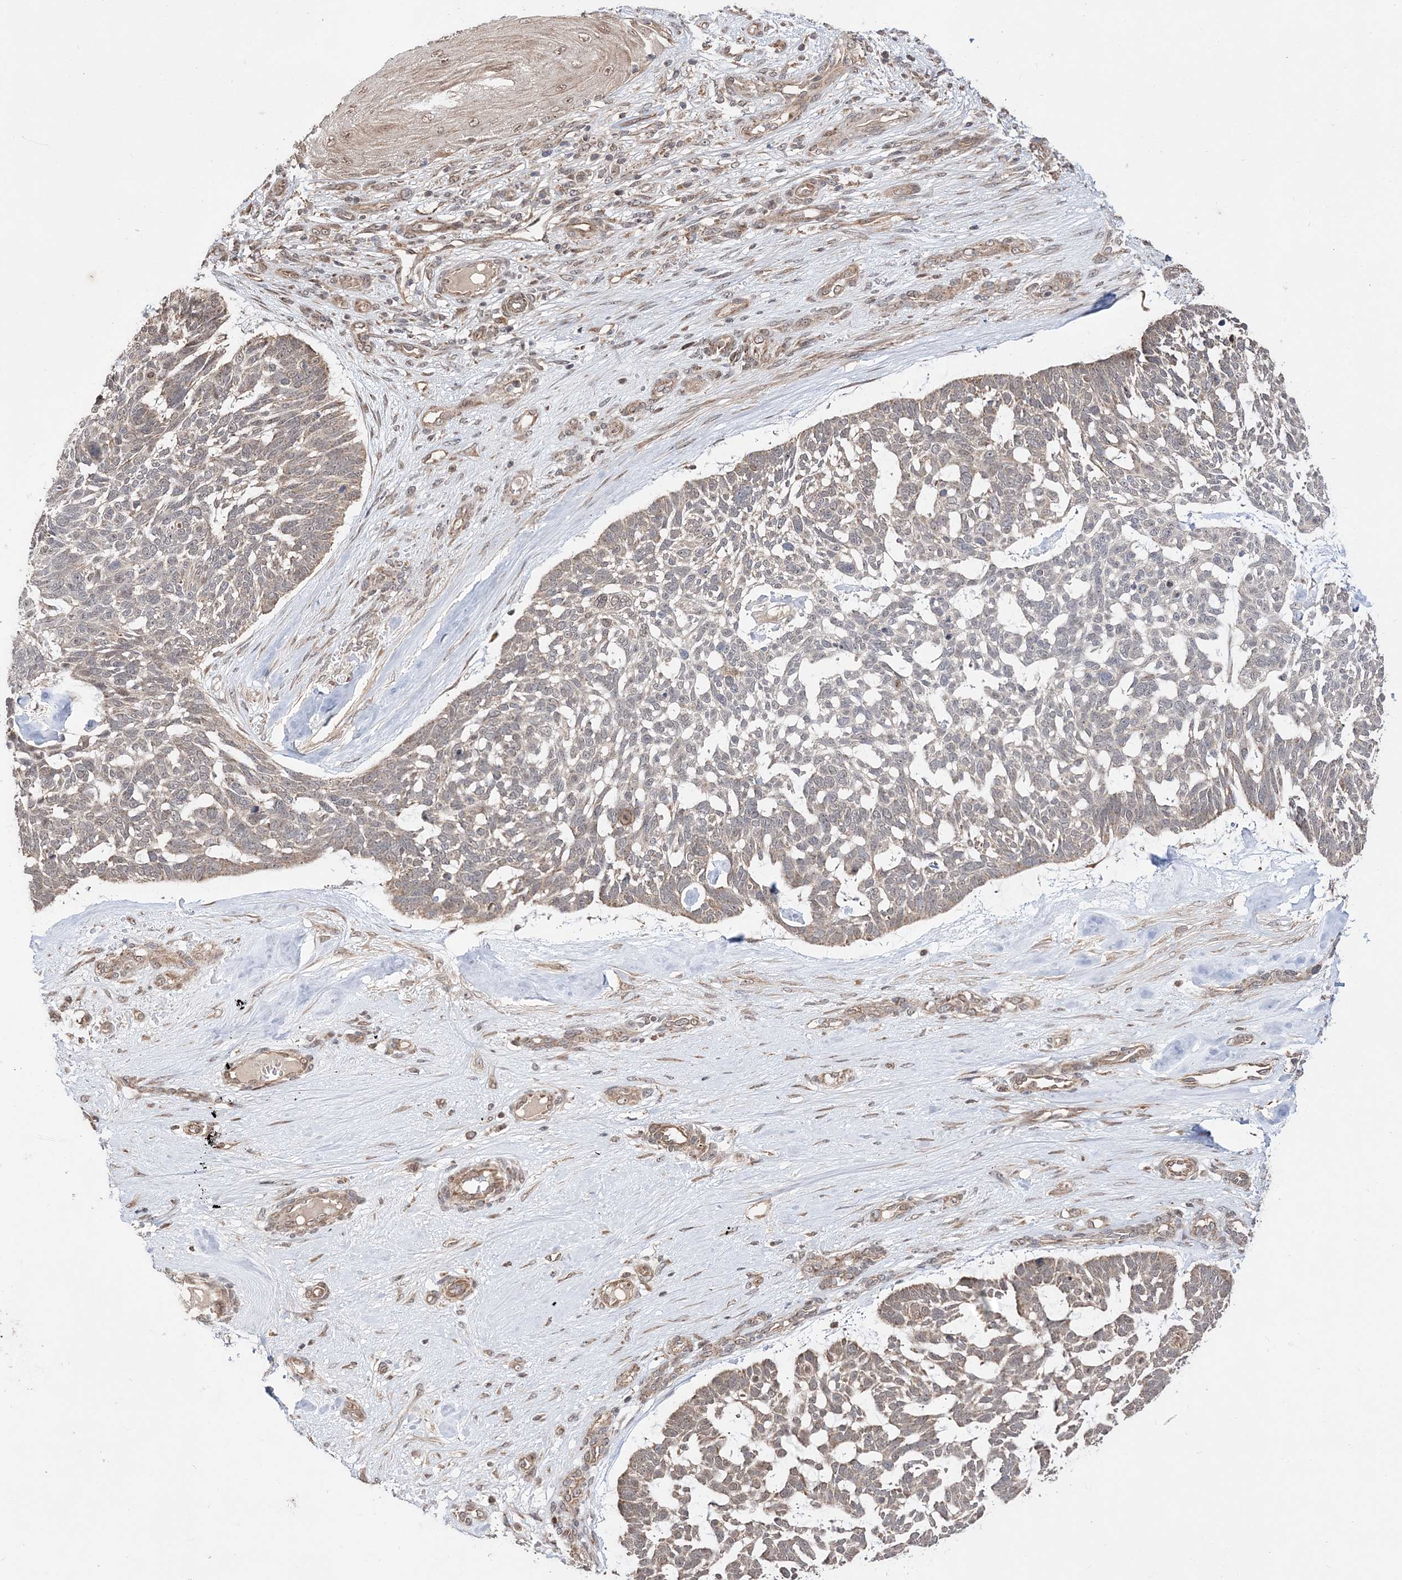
{"staining": {"intensity": "weak", "quantity": "25%-75%", "location": "cytoplasmic/membranous"}, "tissue": "skin cancer", "cell_type": "Tumor cells", "image_type": "cancer", "snomed": [{"axis": "morphology", "description": "Basal cell carcinoma"}, {"axis": "topography", "description": "Skin"}], "caption": "Weak cytoplasmic/membranous staining for a protein is seen in approximately 25%-75% of tumor cells of skin cancer (basal cell carcinoma) using IHC.", "gene": "DALRD3", "patient": {"sex": "male", "age": 88}}